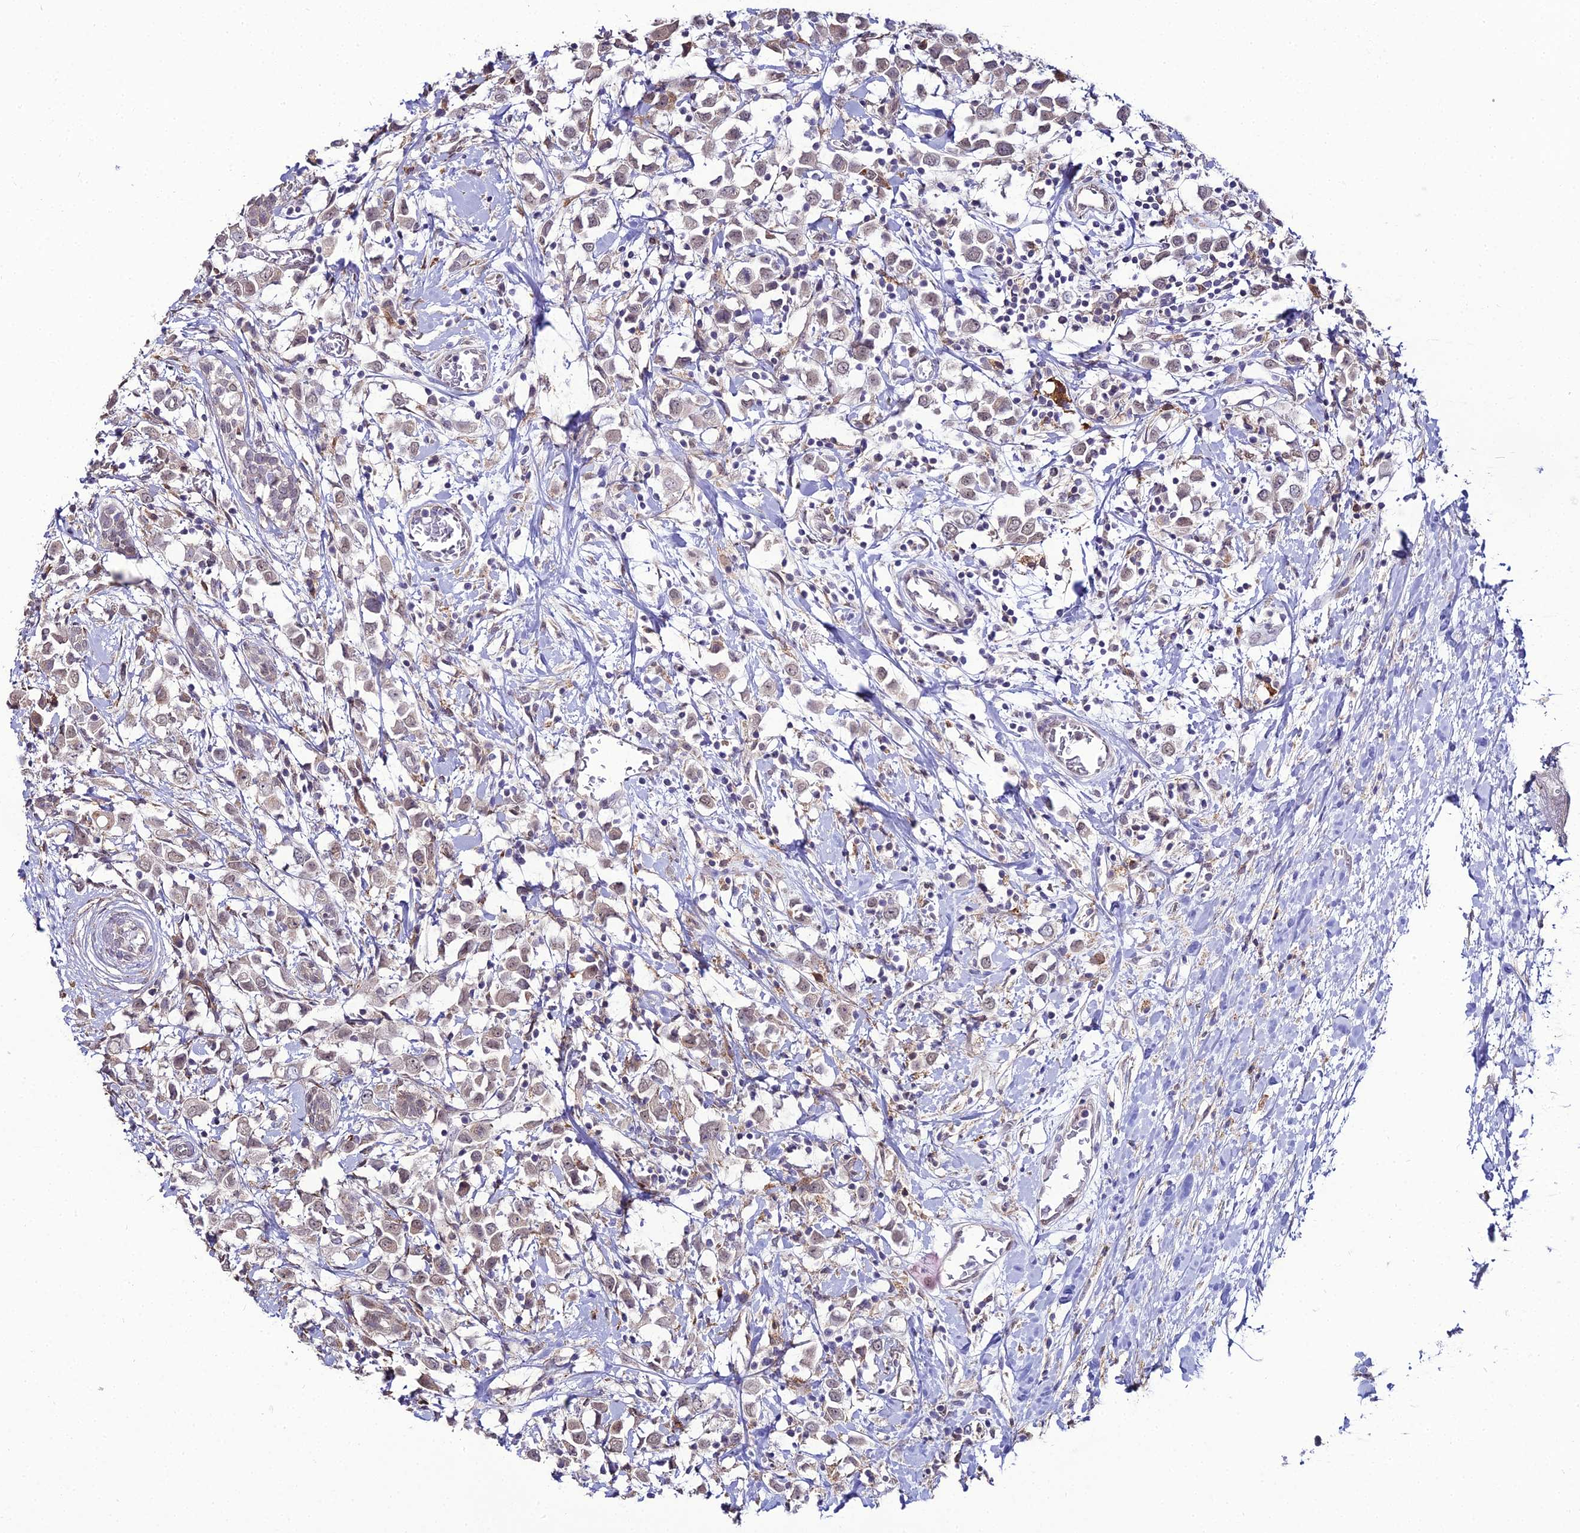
{"staining": {"intensity": "weak", "quantity": ">75%", "location": "cytoplasmic/membranous"}, "tissue": "breast cancer", "cell_type": "Tumor cells", "image_type": "cancer", "snomed": [{"axis": "morphology", "description": "Duct carcinoma"}, {"axis": "topography", "description": "Breast"}], "caption": "Intraductal carcinoma (breast) stained with a protein marker shows weak staining in tumor cells.", "gene": "TROAP", "patient": {"sex": "female", "age": 61}}